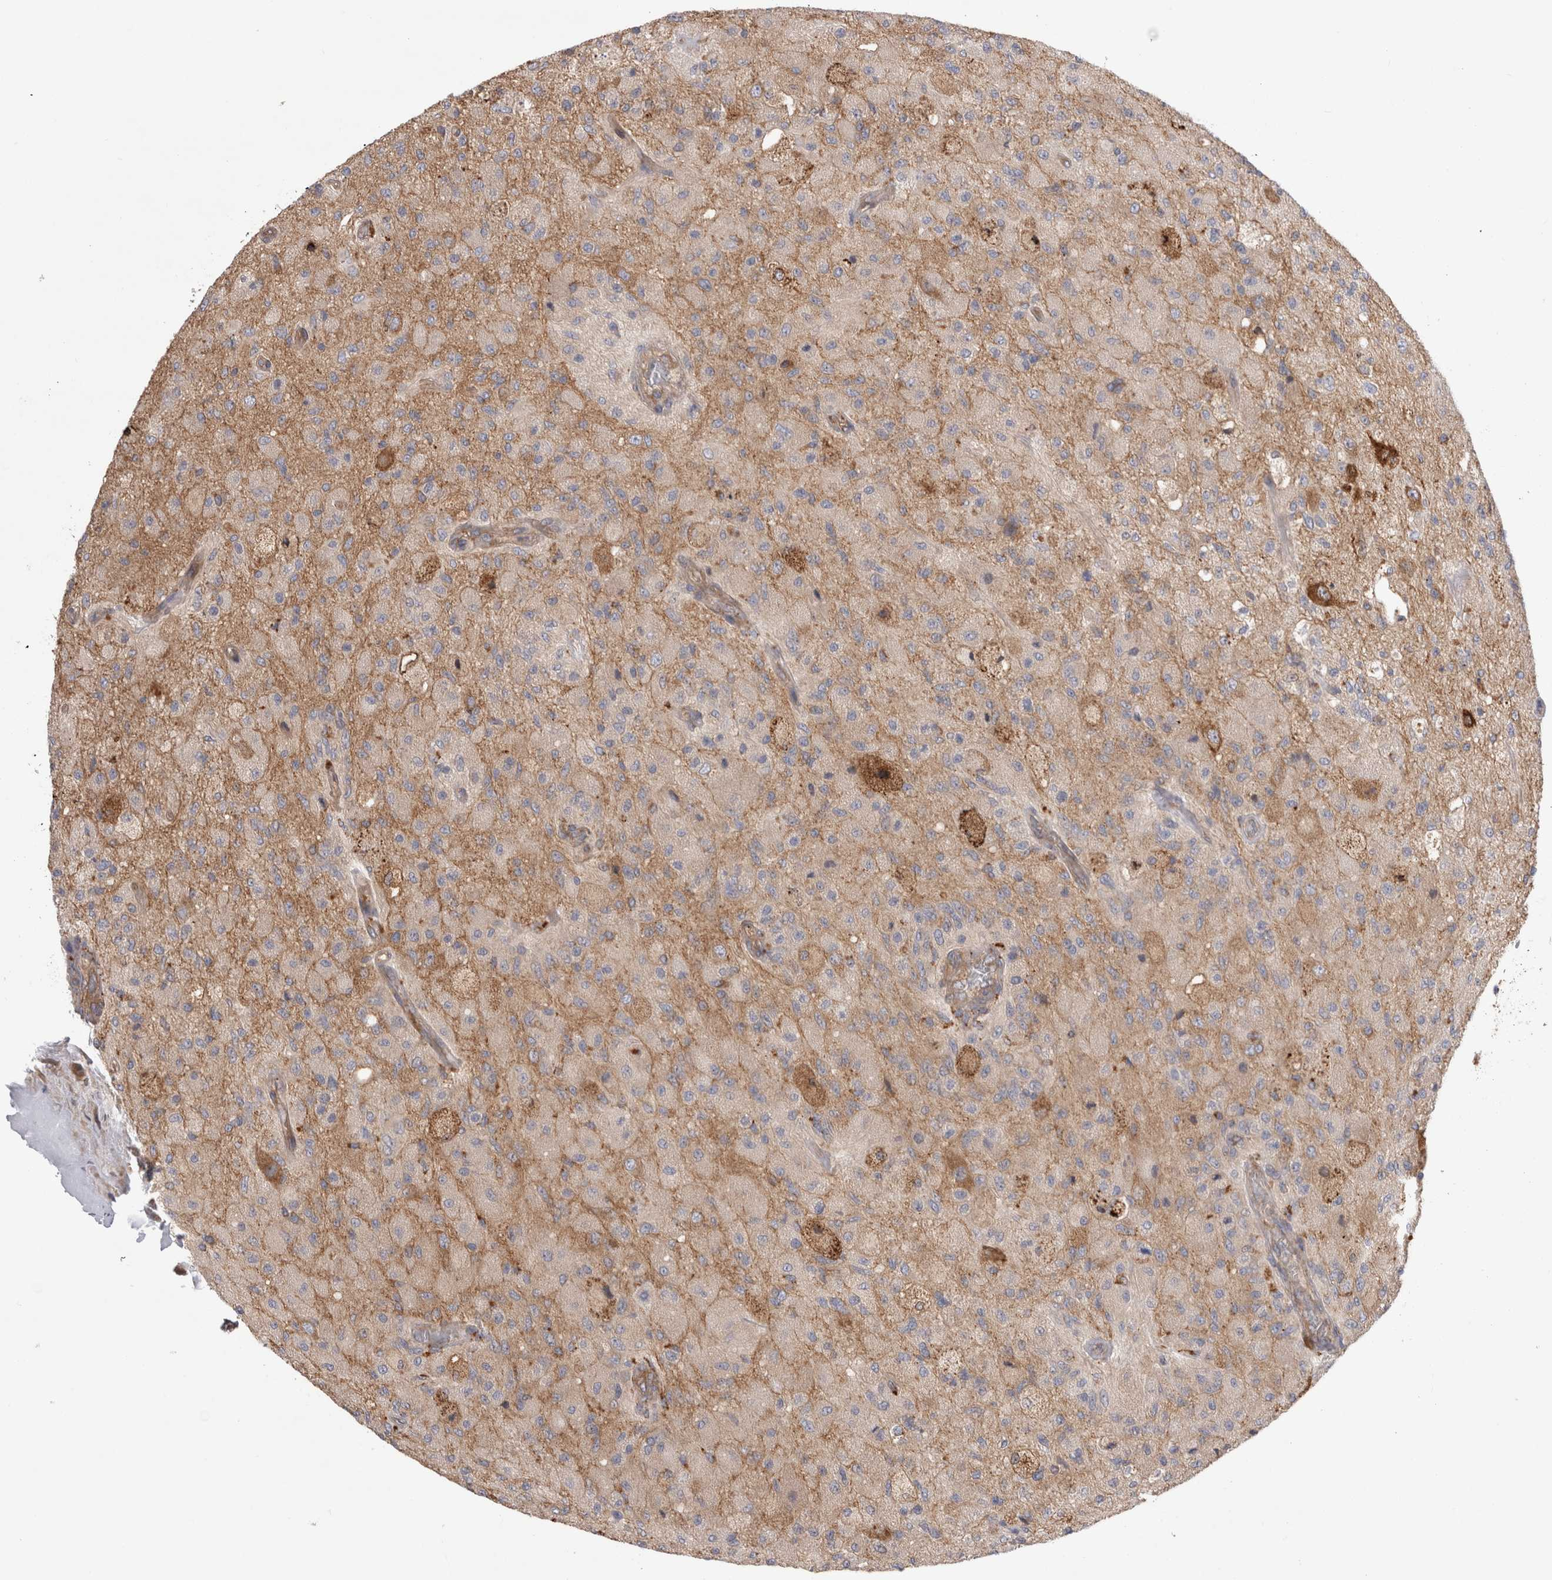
{"staining": {"intensity": "weak", "quantity": "25%-75%", "location": "cytoplasmic/membranous"}, "tissue": "glioma", "cell_type": "Tumor cells", "image_type": "cancer", "snomed": [{"axis": "morphology", "description": "Normal tissue, NOS"}, {"axis": "morphology", "description": "Glioma, malignant, High grade"}, {"axis": "topography", "description": "Cerebral cortex"}], "caption": "IHC (DAB) staining of glioma reveals weak cytoplasmic/membranous protein expression in approximately 25%-75% of tumor cells.", "gene": "PDCD10", "patient": {"sex": "male", "age": 77}}